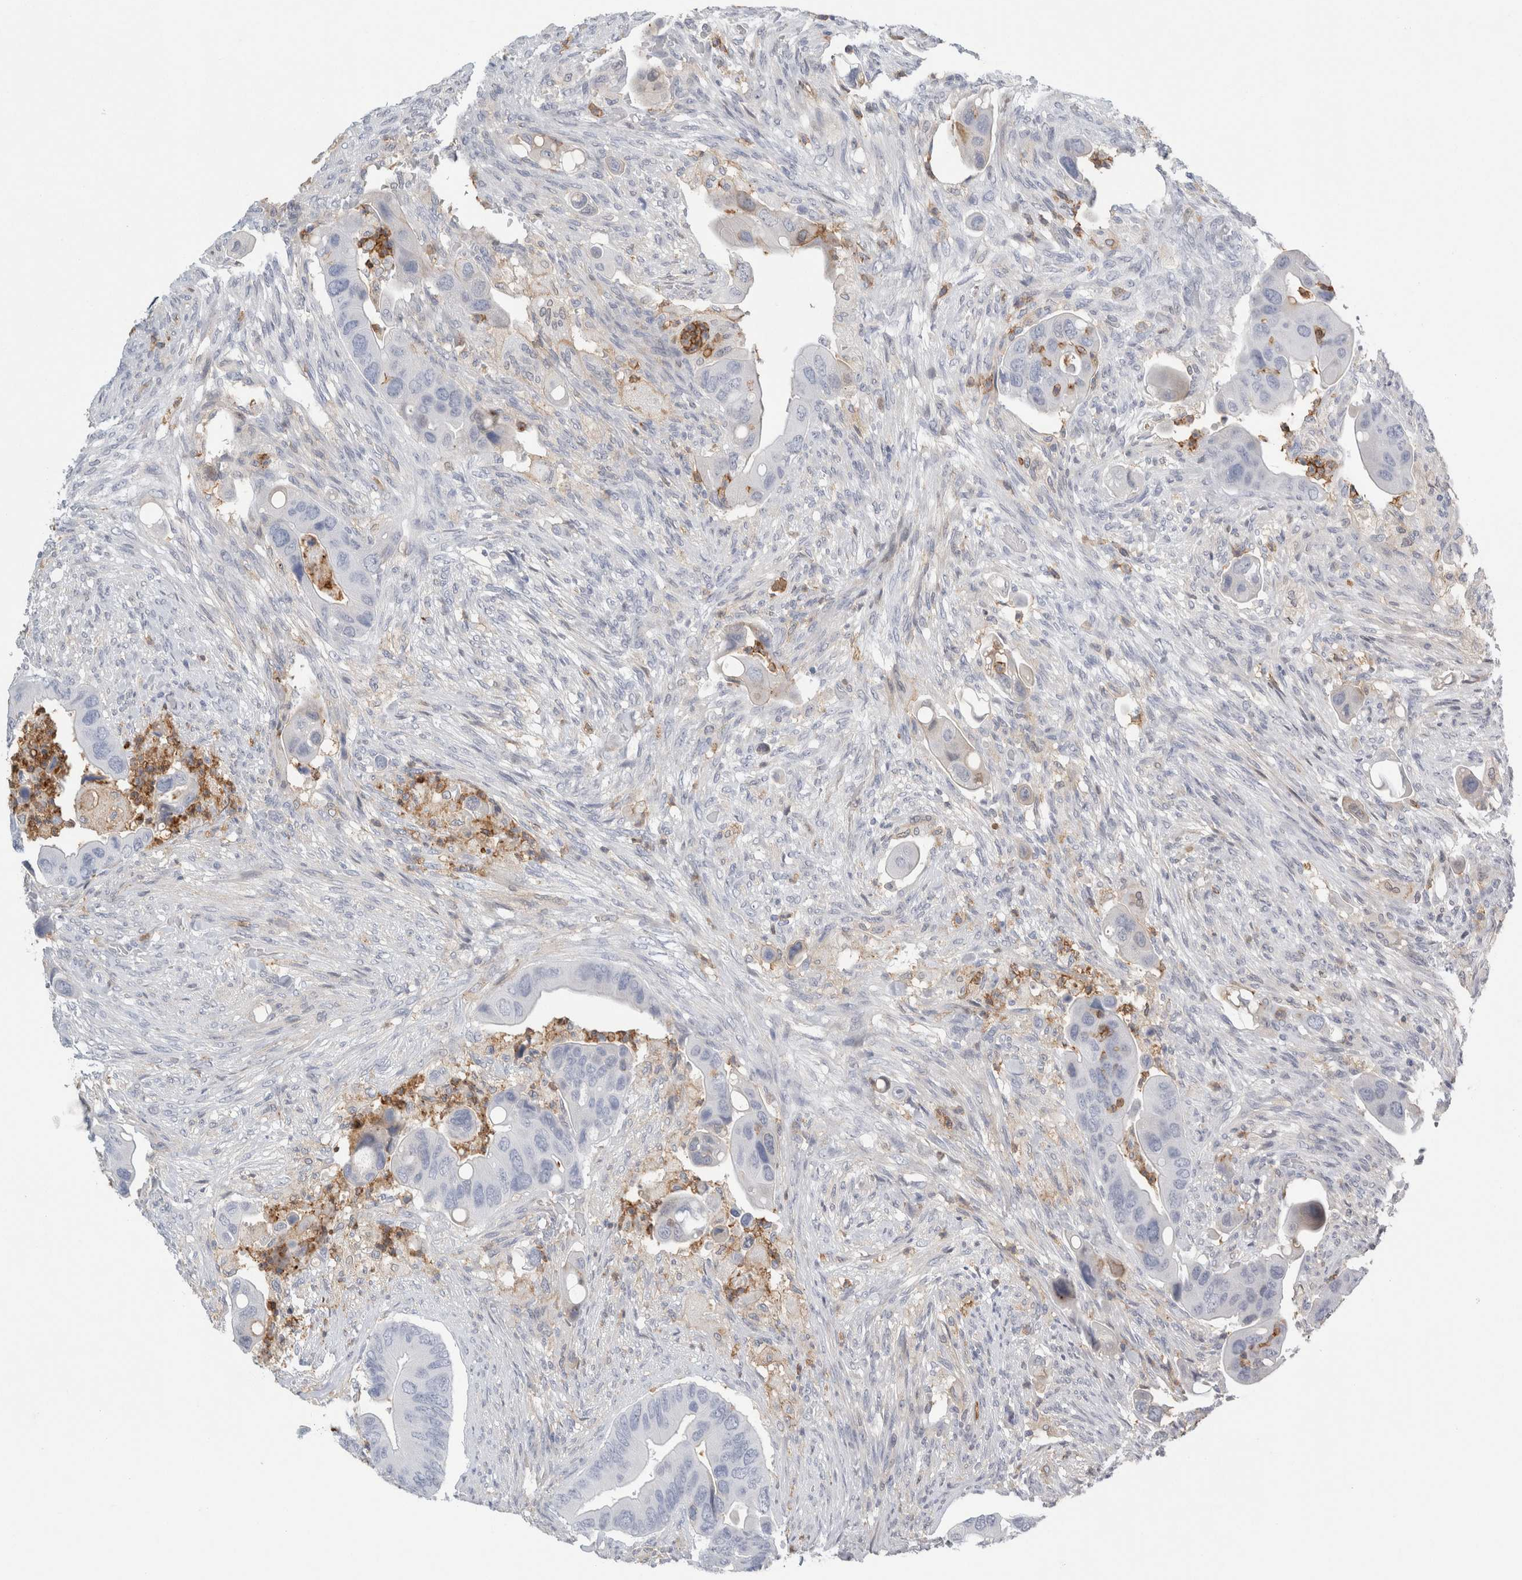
{"staining": {"intensity": "negative", "quantity": "none", "location": "none"}, "tissue": "colorectal cancer", "cell_type": "Tumor cells", "image_type": "cancer", "snomed": [{"axis": "morphology", "description": "Adenocarcinoma, NOS"}, {"axis": "topography", "description": "Rectum"}], "caption": "Tumor cells are negative for brown protein staining in colorectal cancer (adenocarcinoma).", "gene": "P2RY2", "patient": {"sex": "female", "age": 57}}